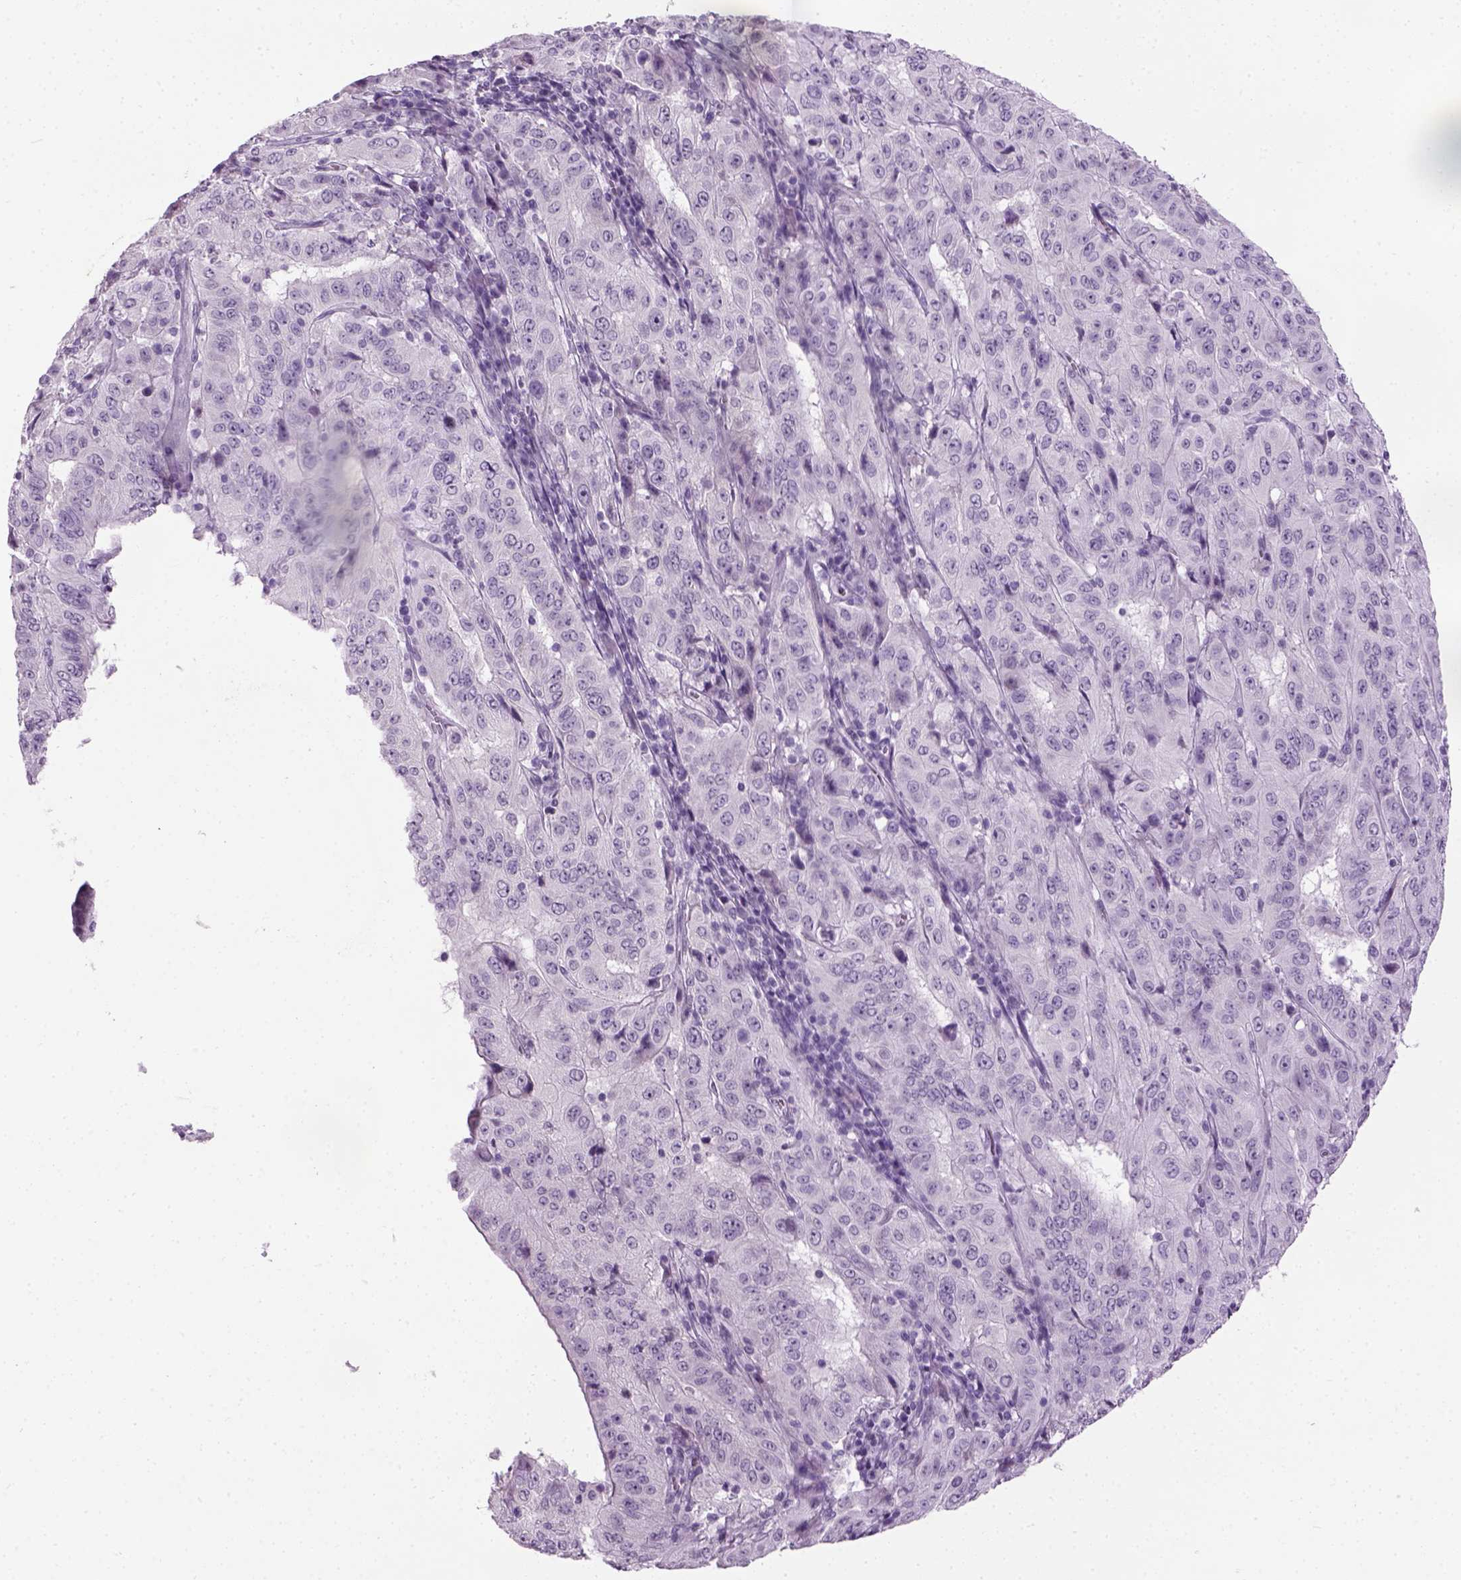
{"staining": {"intensity": "negative", "quantity": "none", "location": "none"}, "tissue": "pancreatic cancer", "cell_type": "Tumor cells", "image_type": "cancer", "snomed": [{"axis": "morphology", "description": "Adenocarcinoma, NOS"}, {"axis": "topography", "description": "Pancreas"}], "caption": "Tumor cells show no significant protein positivity in adenocarcinoma (pancreatic). Brightfield microscopy of immunohistochemistry (IHC) stained with DAB (3,3'-diaminobenzidine) (brown) and hematoxylin (blue), captured at high magnification.", "gene": "GABRB2", "patient": {"sex": "male", "age": 63}}